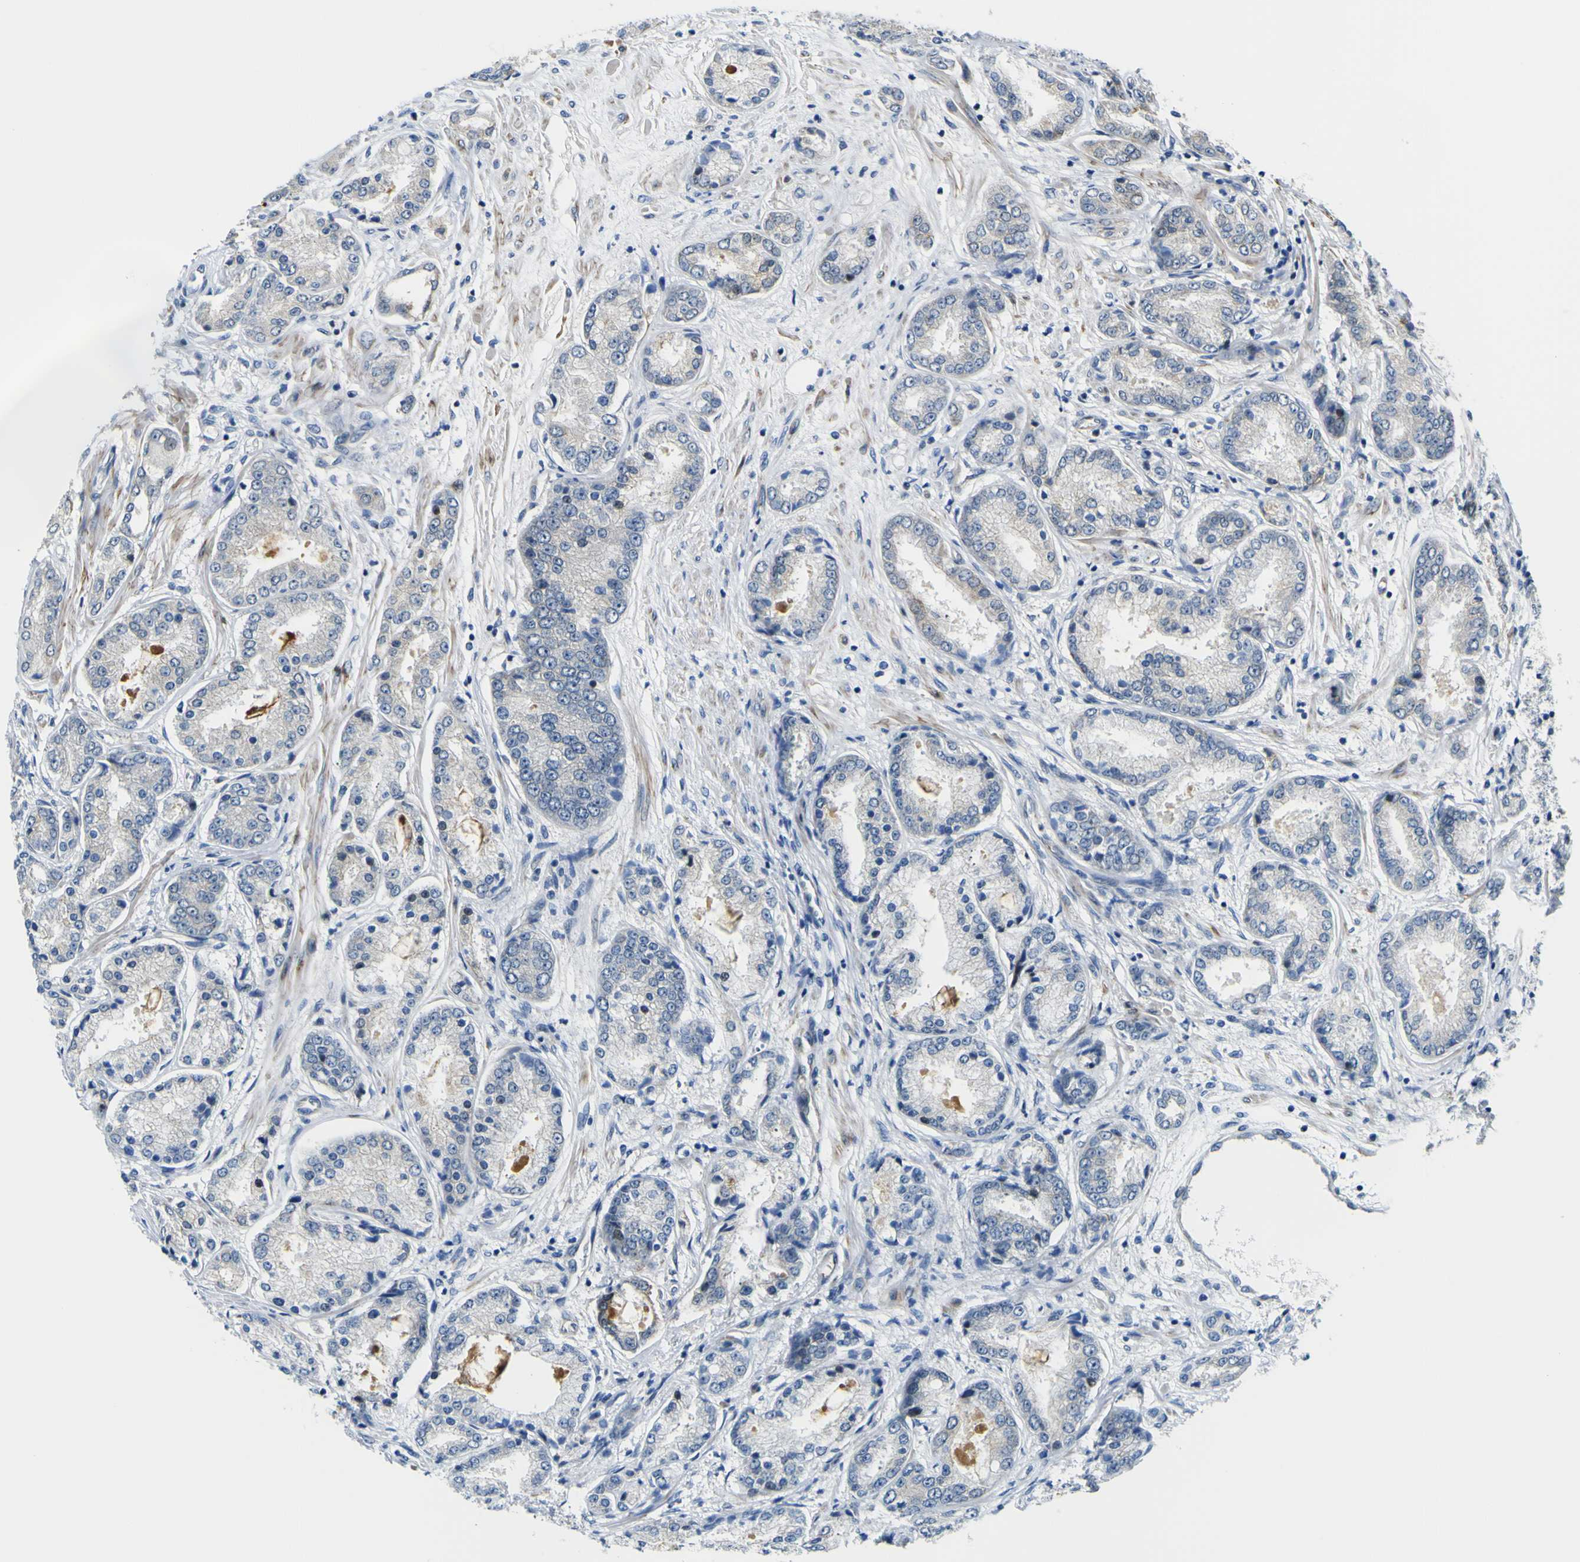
{"staining": {"intensity": "strong", "quantity": "<25%", "location": "cytoplasmic/membranous"}, "tissue": "prostate cancer", "cell_type": "Tumor cells", "image_type": "cancer", "snomed": [{"axis": "morphology", "description": "Adenocarcinoma, High grade"}, {"axis": "topography", "description": "Prostate"}], "caption": "Immunohistochemical staining of prostate high-grade adenocarcinoma exhibits medium levels of strong cytoplasmic/membranous protein staining in approximately <25% of tumor cells. The protein of interest is shown in brown color, while the nuclei are stained blue.", "gene": "KDM7A", "patient": {"sex": "male", "age": 59}}